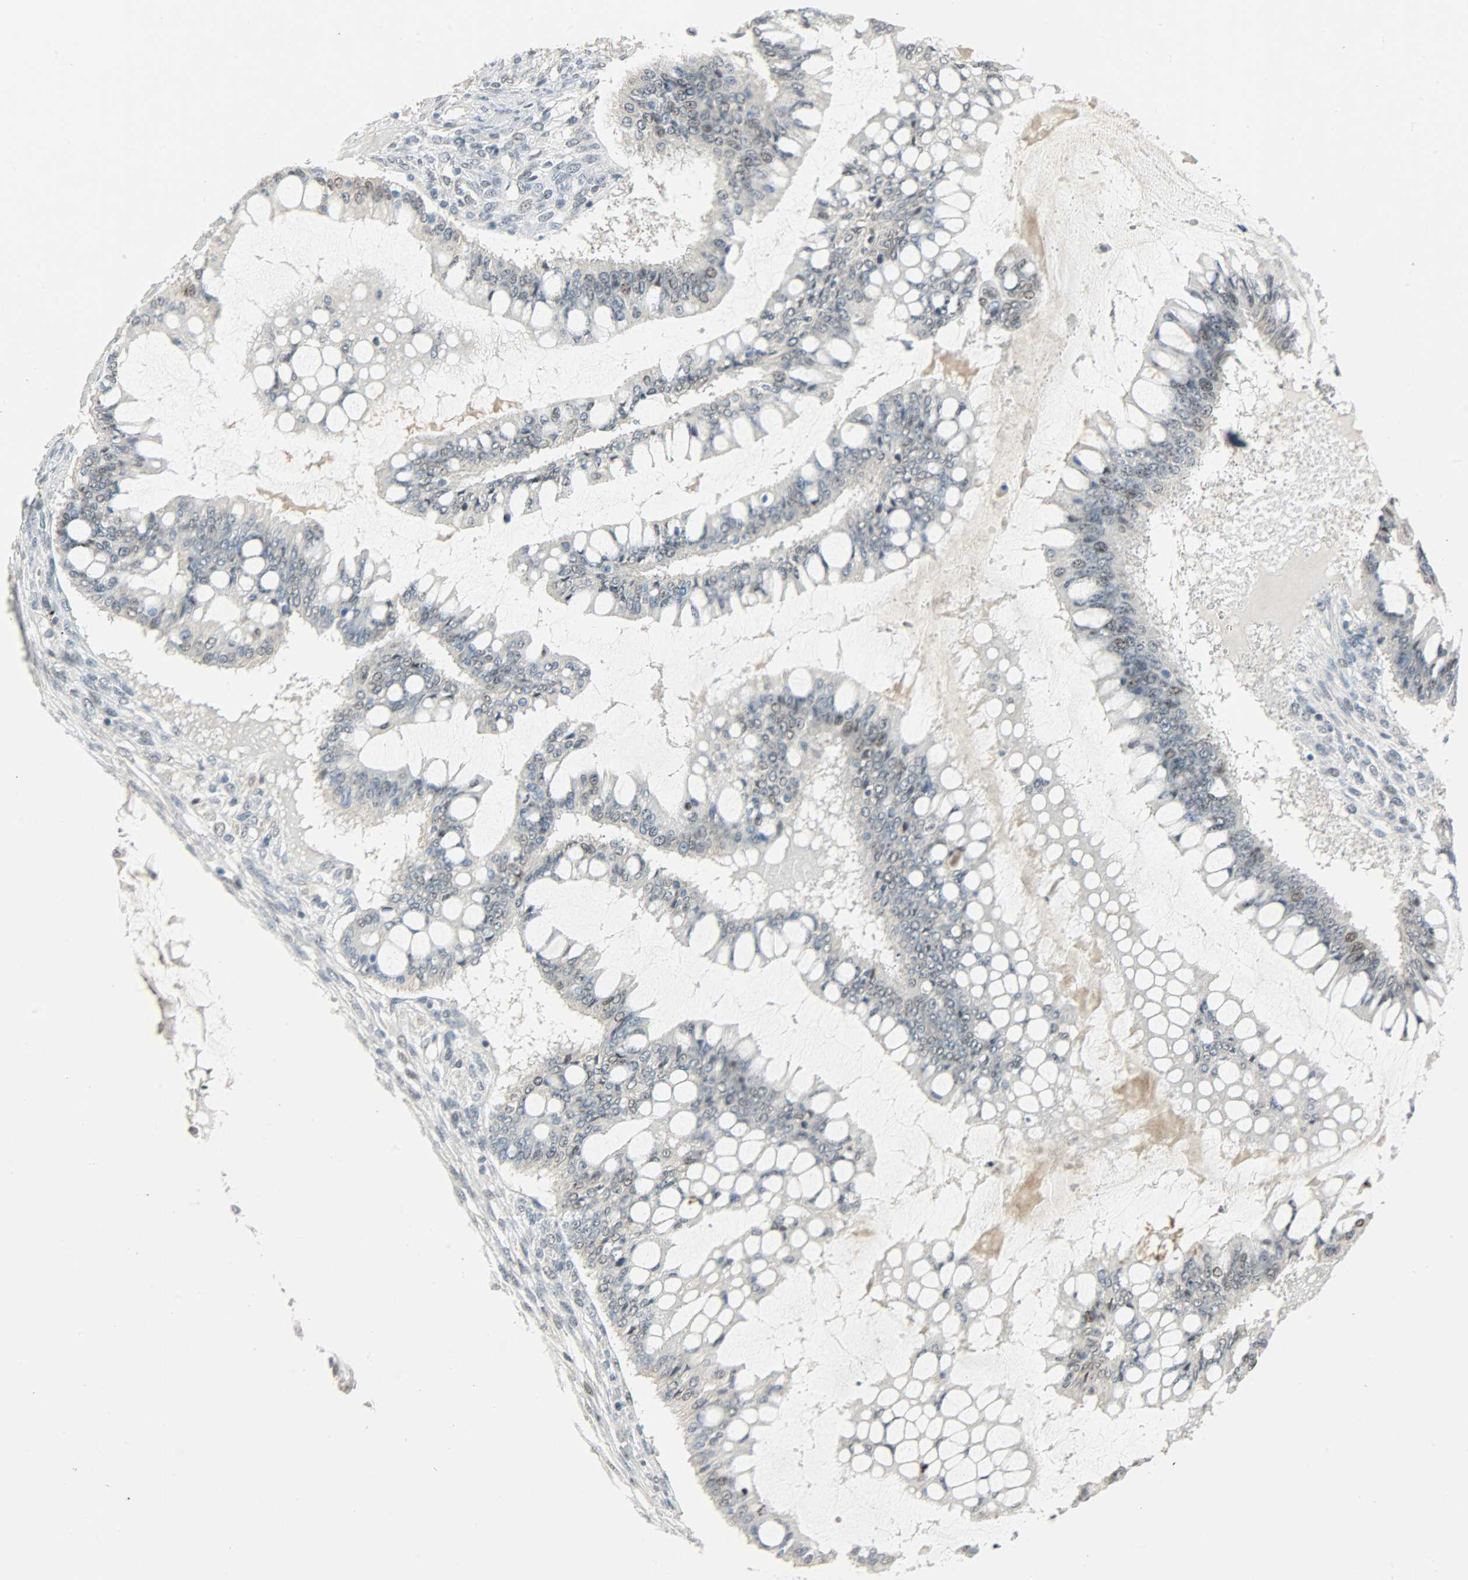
{"staining": {"intensity": "weak", "quantity": "25%-75%", "location": "cytoplasmic/membranous,nuclear"}, "tissue": "ovarian cancer", "cell_type": "Tumor cells", "image_type": "cancer", "snomed": [{"axis": "morphology", "description": "Cystadenocarcinoma, mucinous, NOS"}, {"axis": "topography", "description": "Ovary"}], "caption": "Immunohistochemical staining of human ovarian cancer shows low levels of weak cytoplasmic/membranous and nuclear protein positivity in approximately 25%-75% of tumor cells.", "gene": "PPARG", "patient": {"sex": "female", "age": 73}}